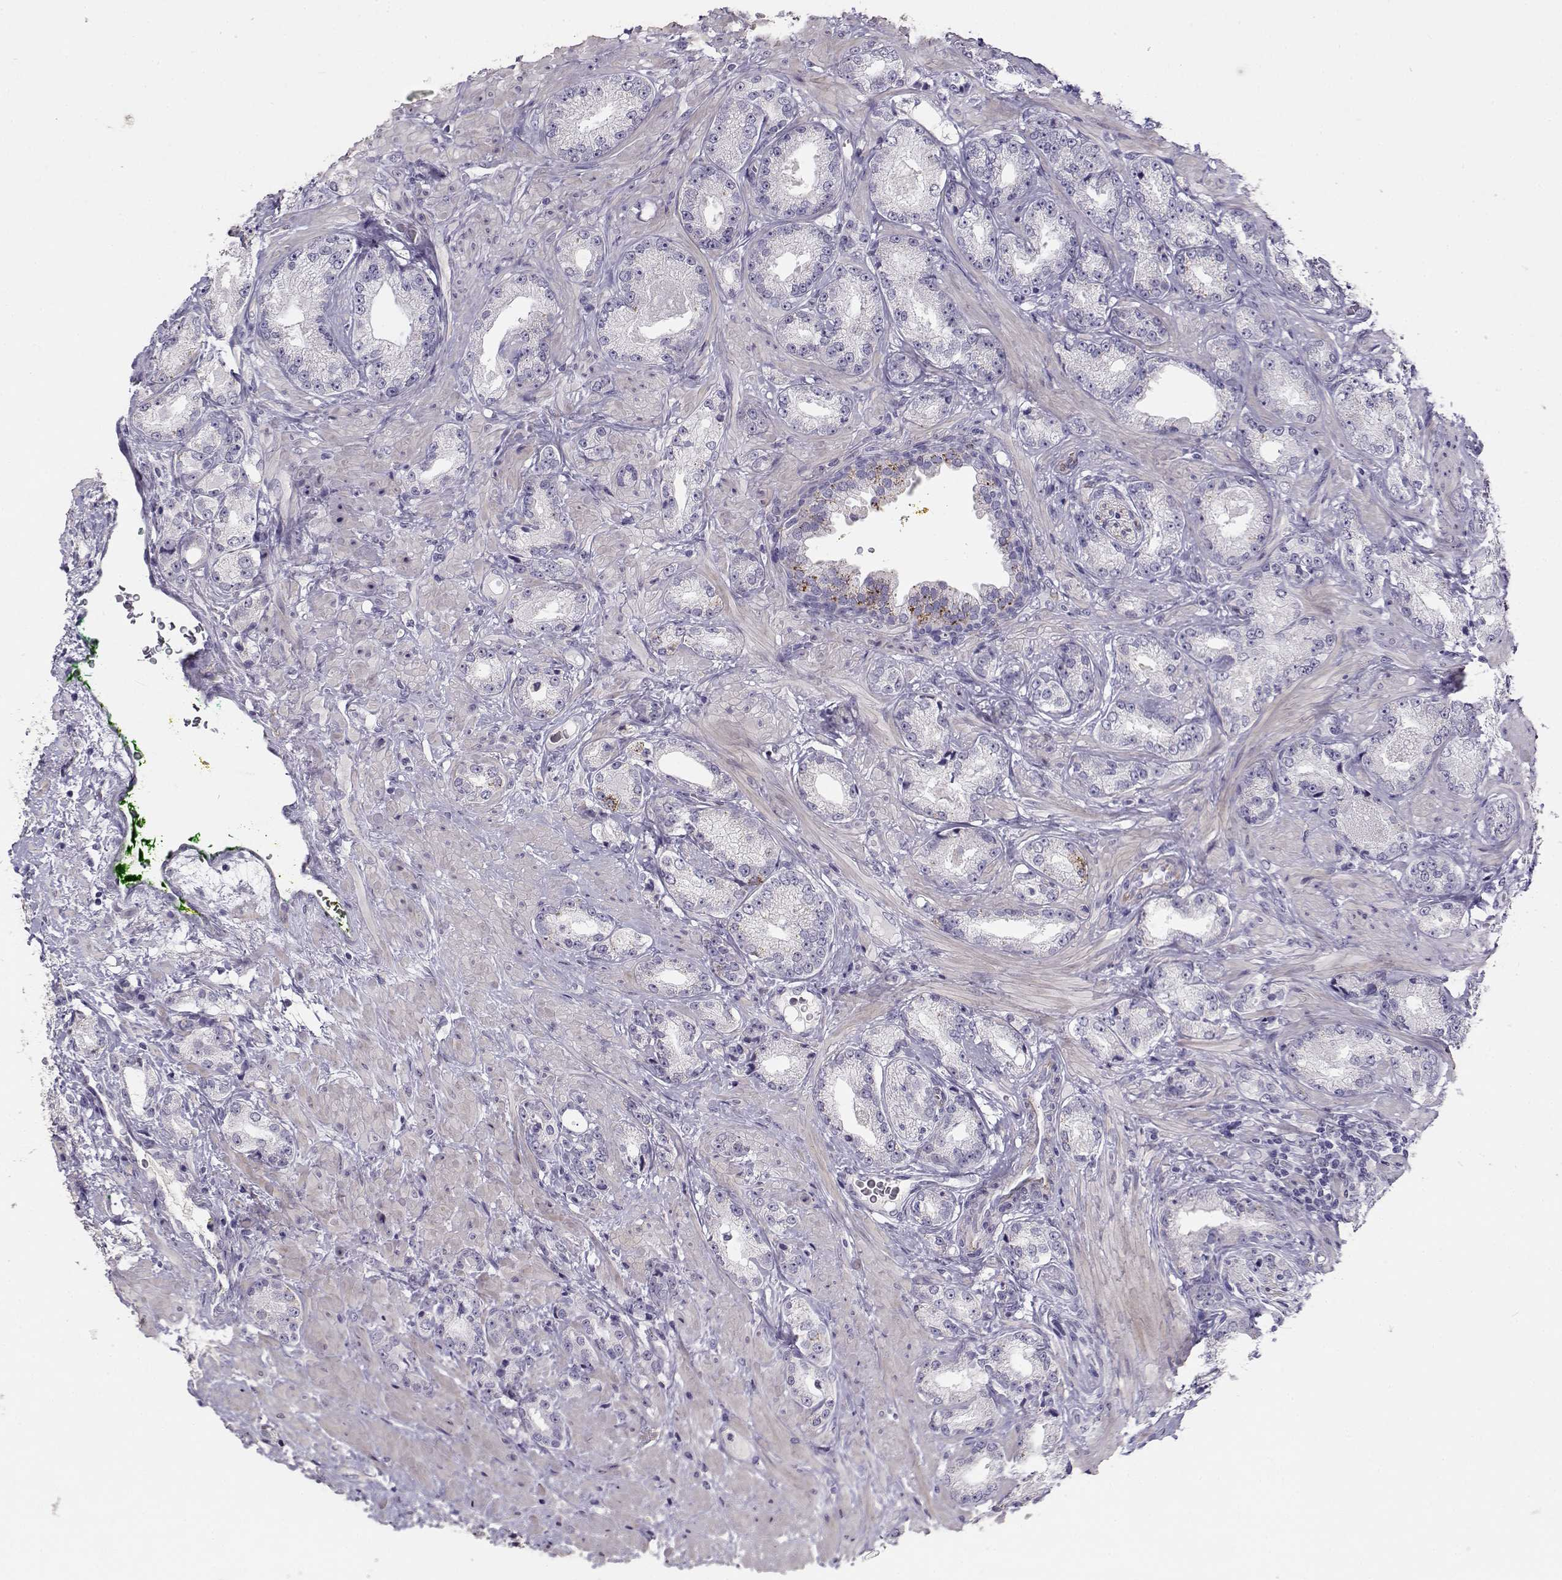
{"staining": {"intensity": "negative", "quantity": "none", "location": "none"}, "tissue": "prostate cancer", "cell_type": "Tumor cells", "image_type": "cancer", "snomed": [{"axis": "morphology", "description": "Adenocarcinoma, Low grade"}, {"axis": "topography", "description": "Prostate"}], "caption": "Tumor cells show no significant staining in prostate low-grade adenocarcinoma.", "gene": "NPW", "patient": {"sex": "male", "age": 68}}